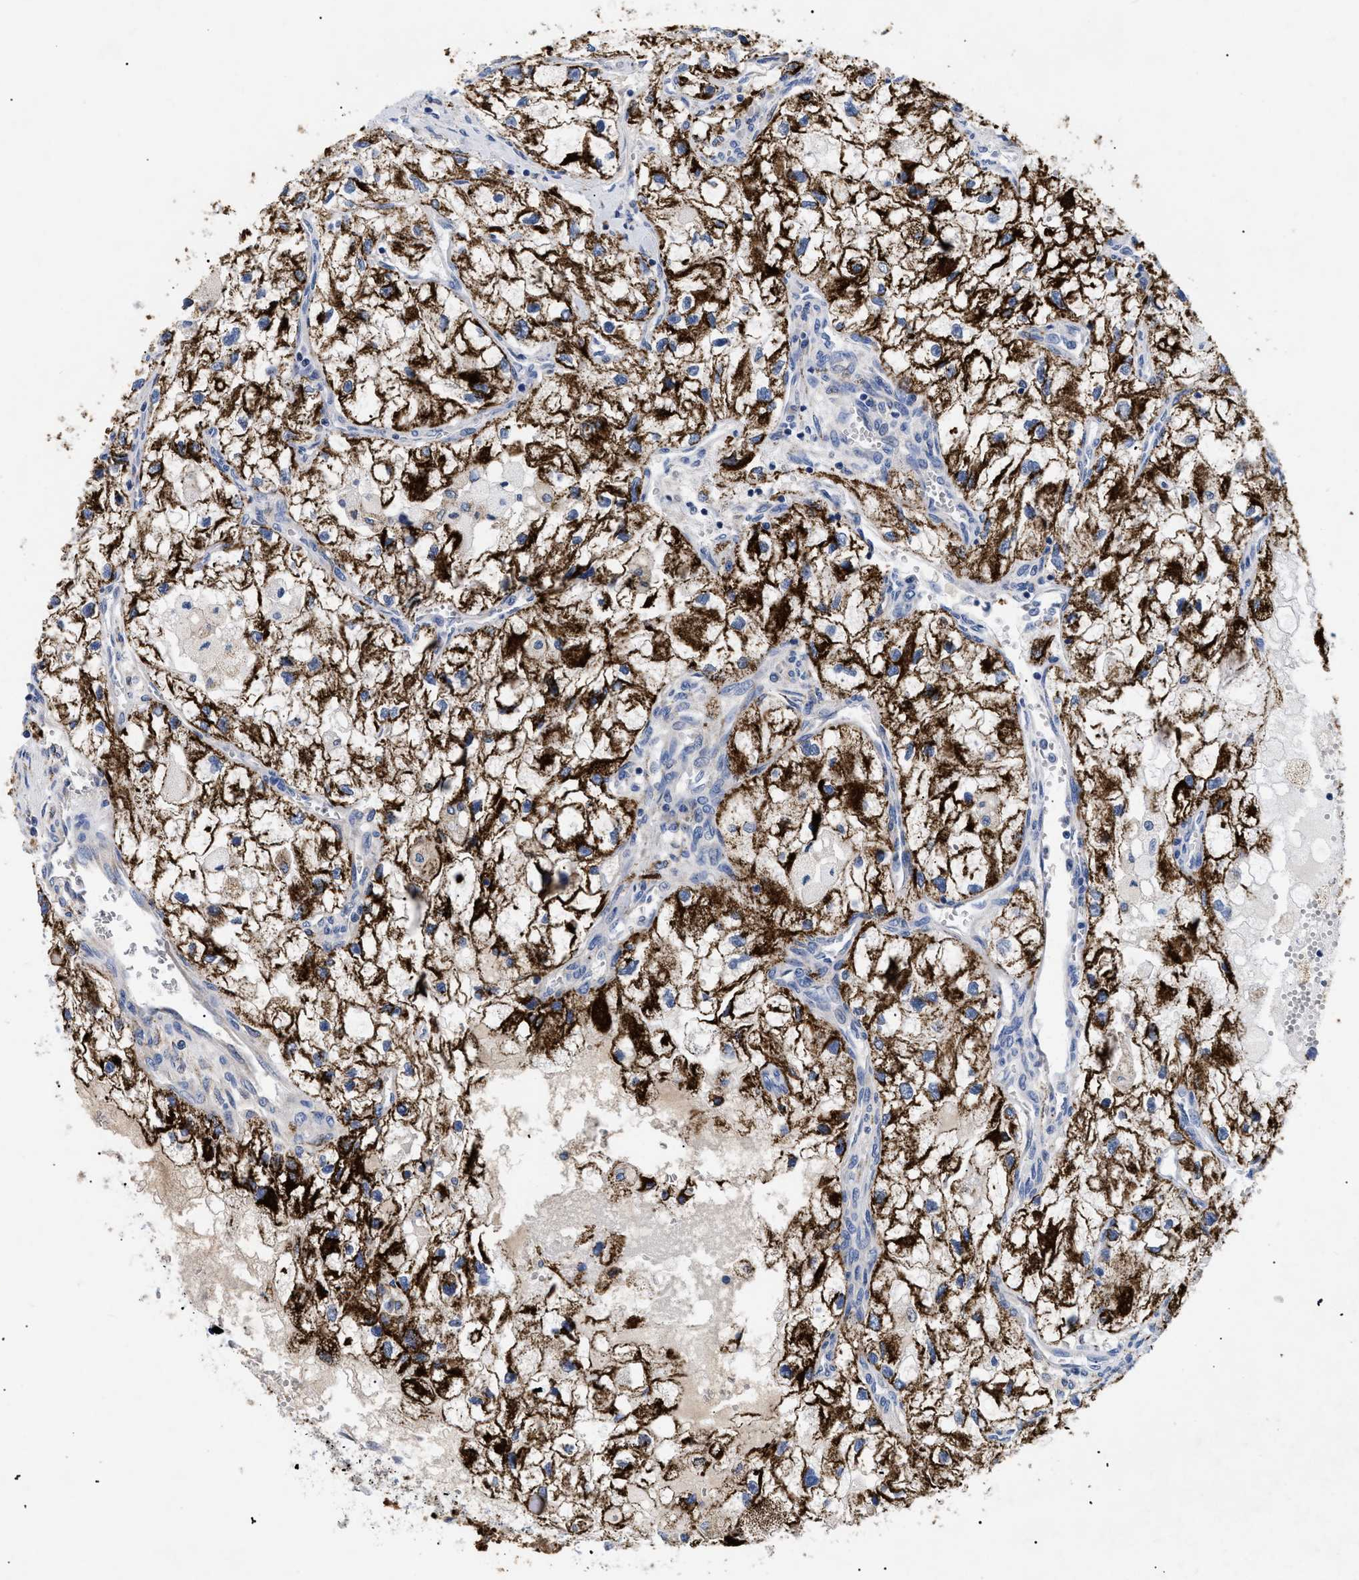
{"staining": {"intensity": "strong", "quantity": ">75%", "location": "cytoplasmic/membranous"}, "tissue": "renal cancer", "cell_type": "Tumor cells", "image_type": "cancer", "snomed": [{"axis": "morphology", "description": "Adenocarcinoma, NOS"}, {"axis": "topography", "description": "Kidney"}], "caption": "Brown immunohistochemical staining in human adenocarcinoma (renal) demonstrates strong cytoplasmic/membranous positivity in approximately >75% of tumor cells. The staining was performed using DAB, with brown indicating positive protein expression. Nuclei are stained blue with hematoxylin.", "gene": "GPR149", "patient": {"sex": "female", "age": 70}}